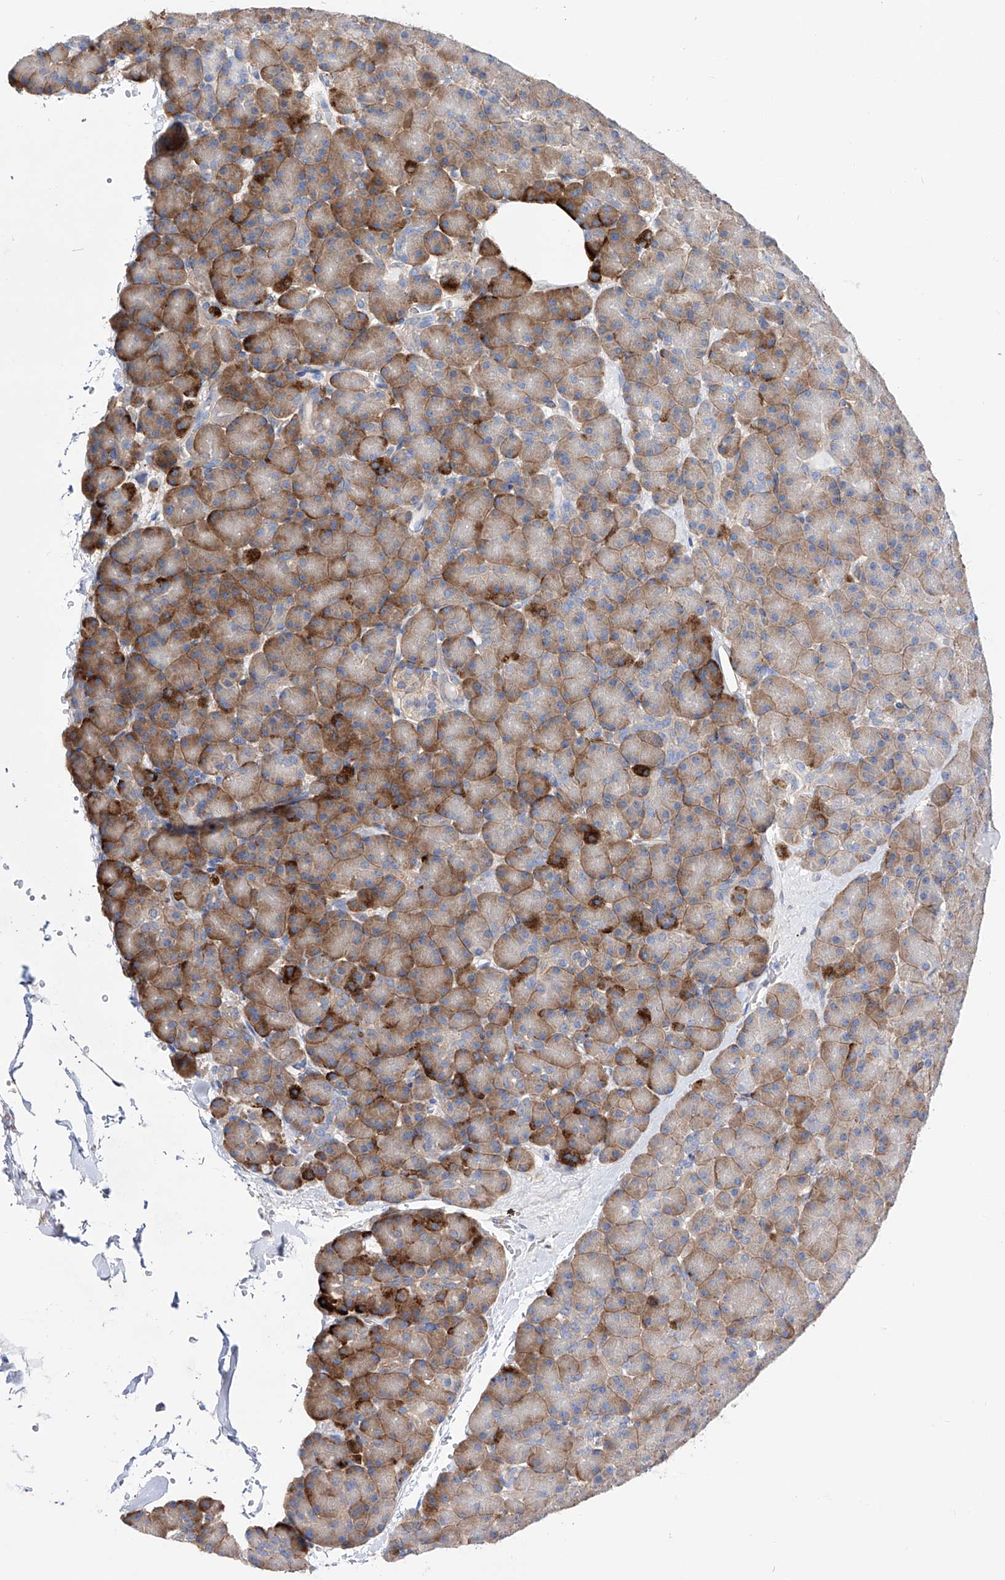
{"staining": {"intensity": "moderate", "quantity": "25%-75%", "location": "cytoplasmic/membranous"}, "tissue": "pancreas", "cell_type": "Exocrine glandular cells", "image_type": "normal", "snomed": [{"axis": "morphology", "description": "Normal tissue, NOS"}, {"axis": "topography", "description": "Pancreas"}], "caption": "Immunohistochemistry (IHC) micrograph of unremarkable pancreas: human pancreas stained using immunohistochemistry (IHC) shows medium levels of moderate protein expression localized specifically in the cytoplasmic/membranous of exocrine glandular cells, appearing as a cytoplasmic/membranous brown color.", "gene": "ZNF653", "patient": {"sex": "female", "age": 43}}